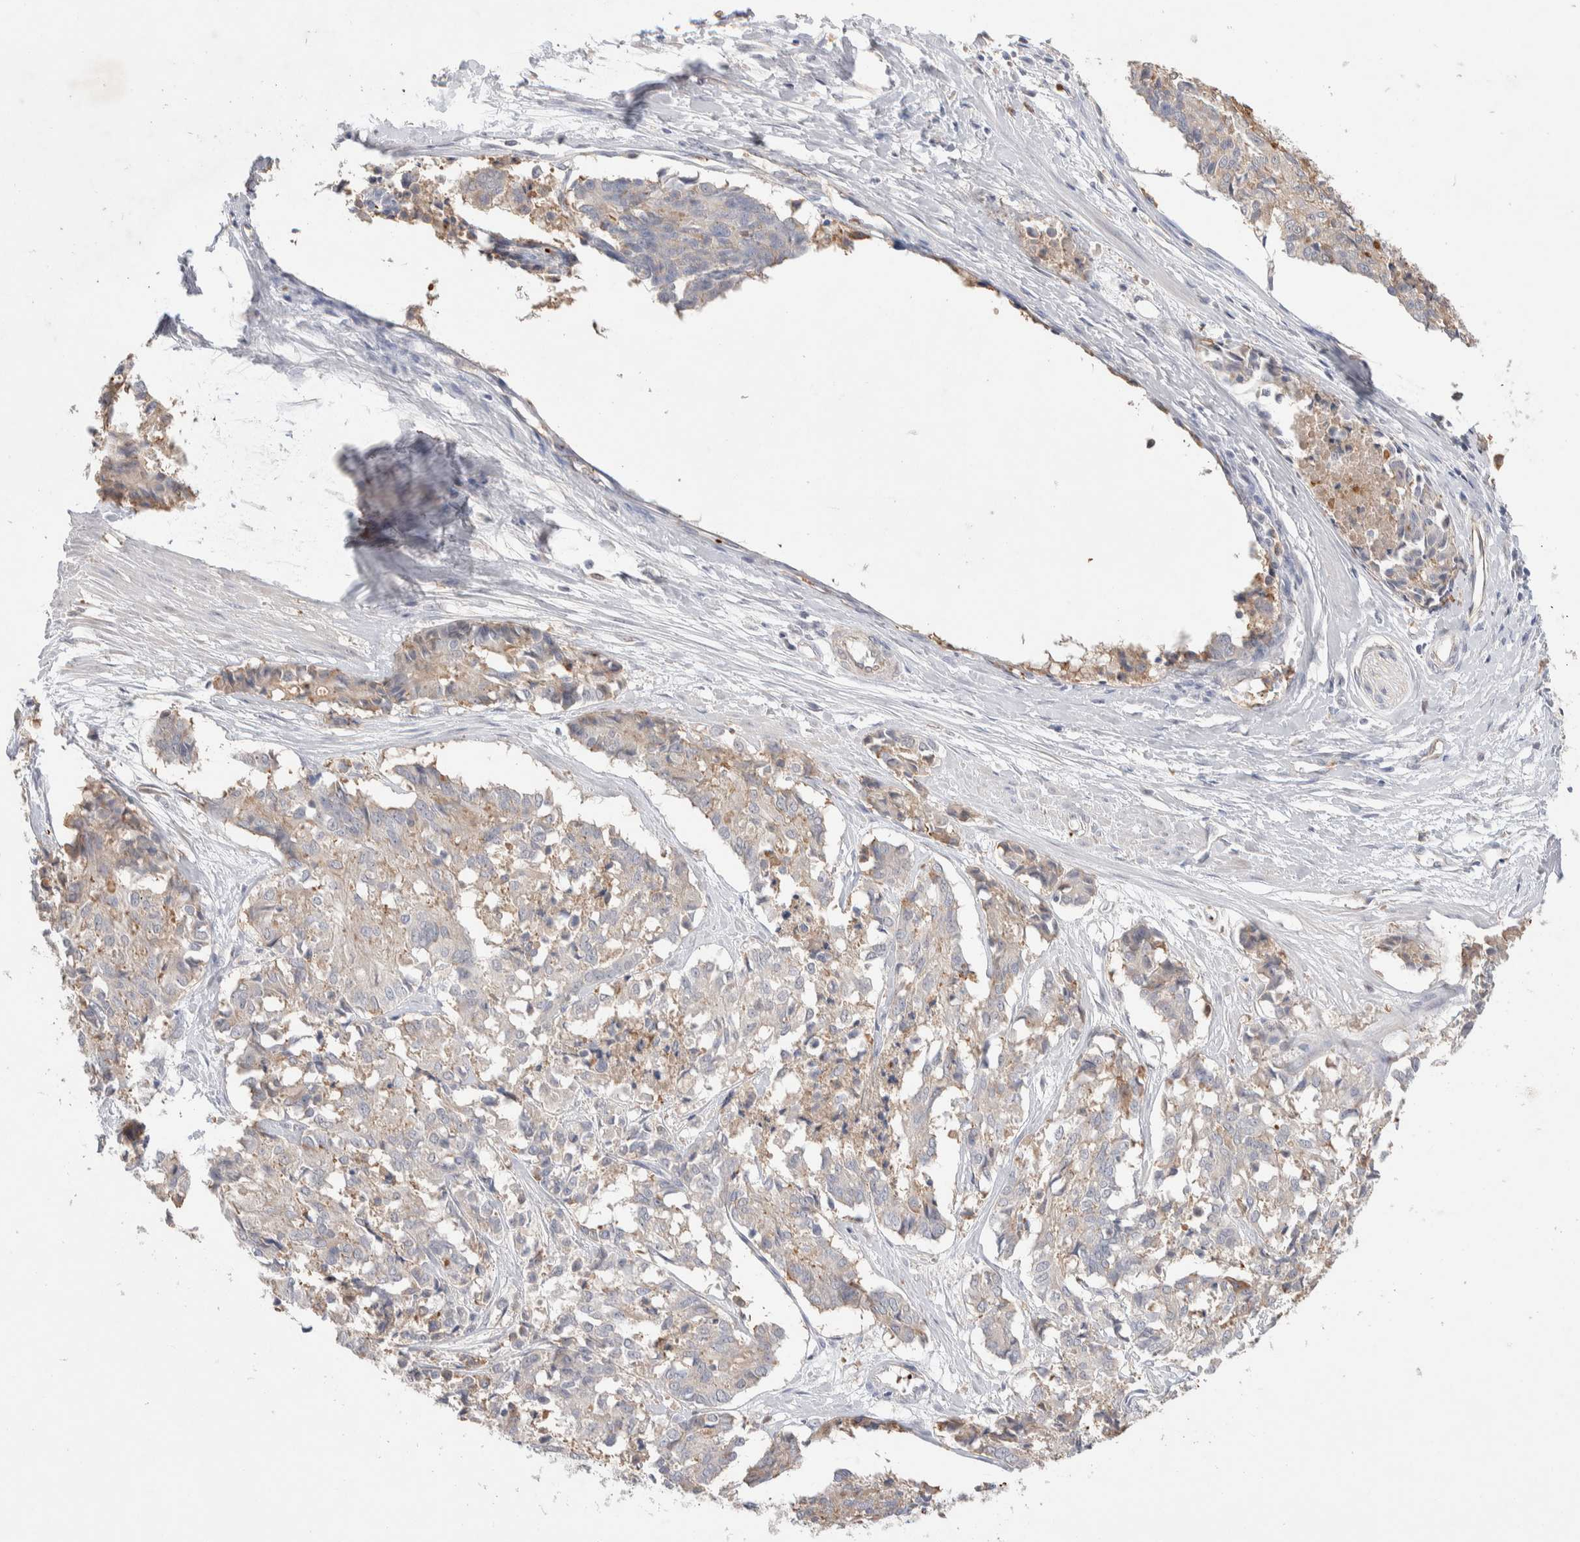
{"staining": {"intensity": "weak", "quantity": "<25%", "location": "cytoplasmic/membranous"}, "tissue": "cervical cancer", "cell_type": "Tumor cells", "image_type": "cancer", "snomed": [{"axis": "morphology", "description": "Squamous cell carcinoma, NOS"}, {"axis": "topography", "description": "Cervix"}], "caption": "Protein analysis of cervical cancer demonstrates no significant positivity in tumor cells.", "gene": "FFAR2", "patient": {"sex": "female", "age": 35}}